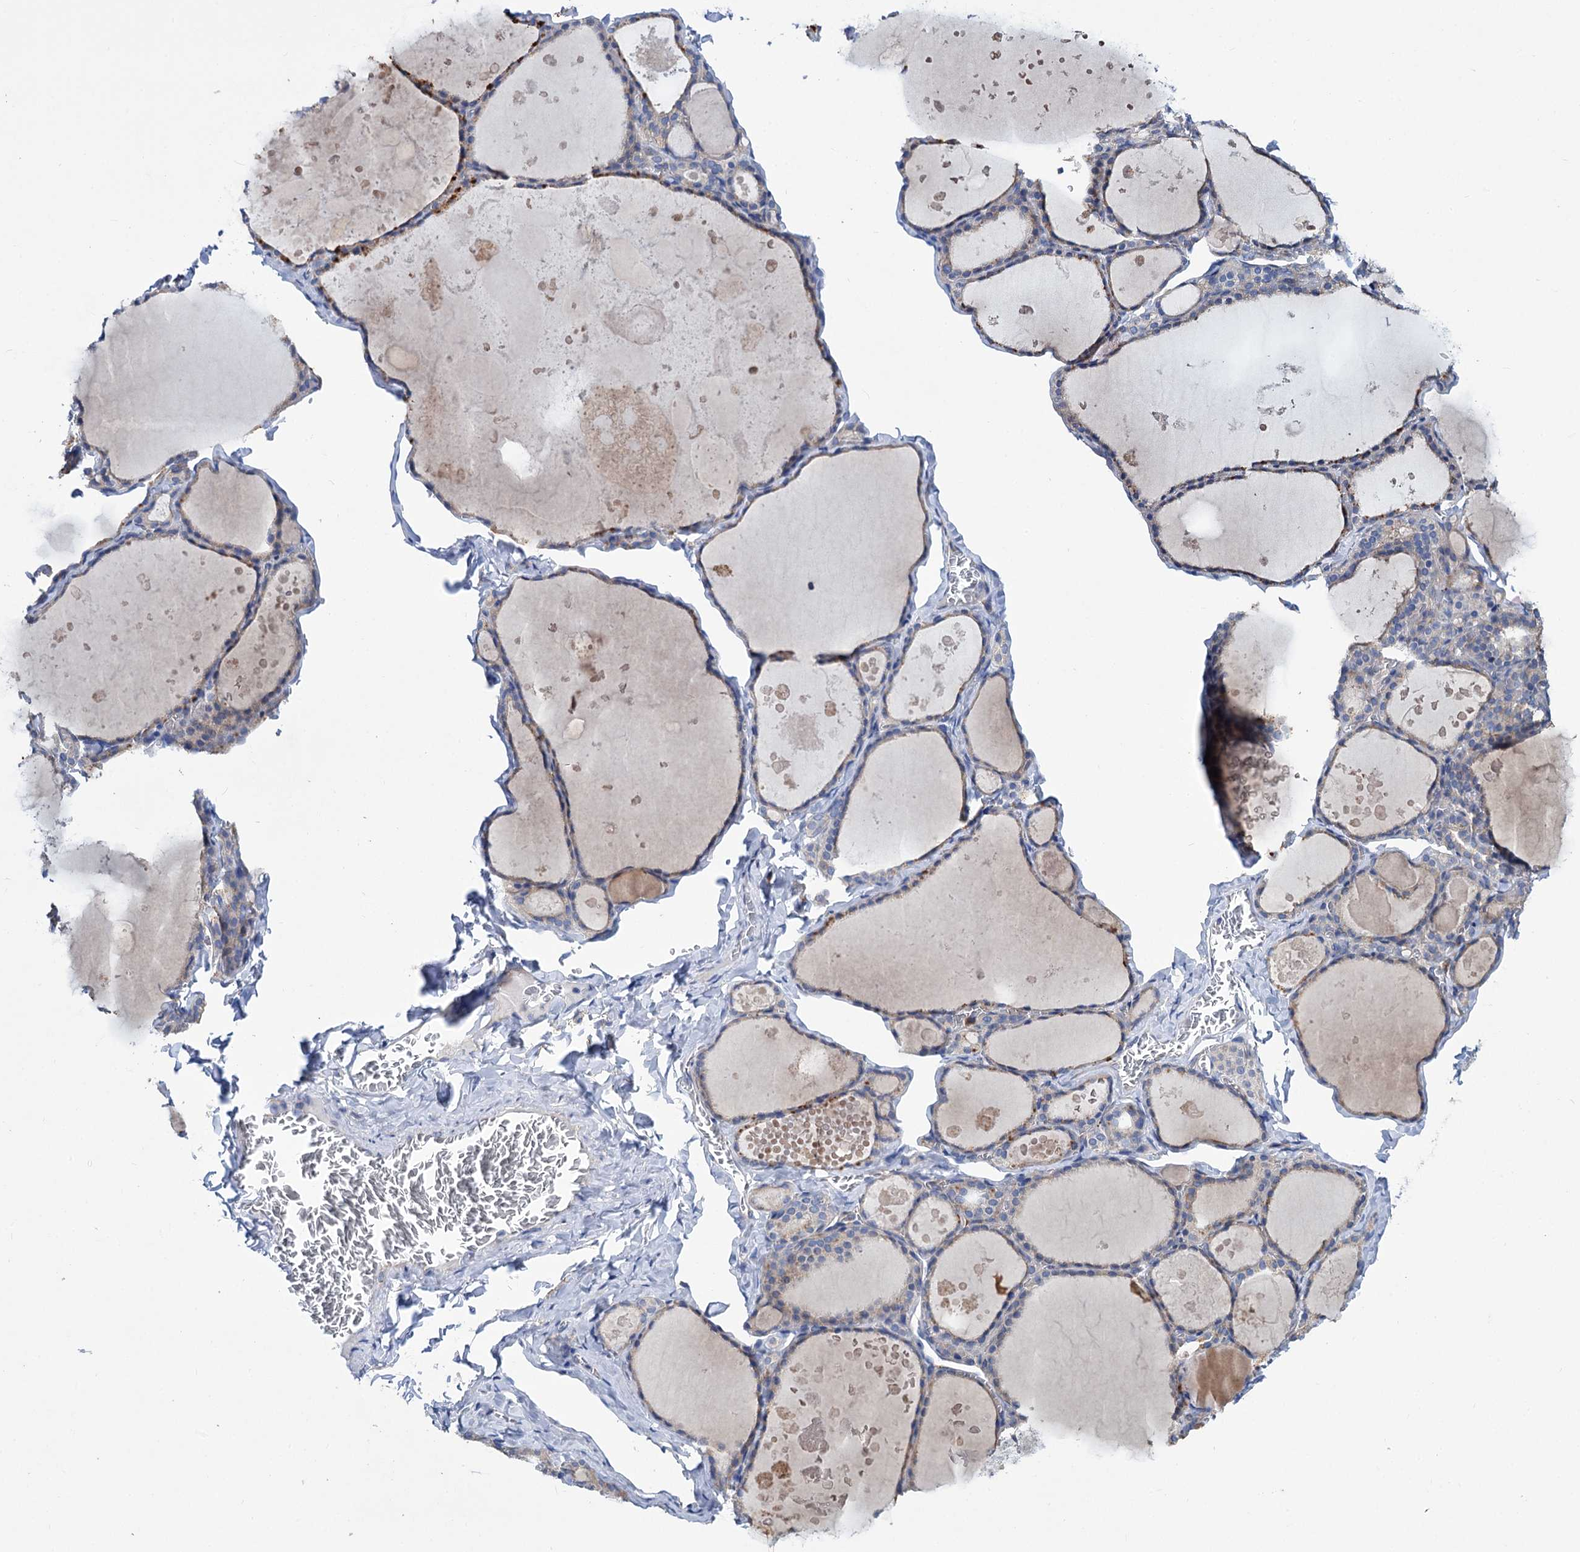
{"staining": {"intensity": "negative", "quantity": "none", "location": "none"}, "tissue": "thyroid gland", "cell_type": "Glandular cells", "image_type": "normal", "snomed": [{"axis": "morphology", "description": "Normal tissue, NOS"}, {"axis": "topography", "description": "Thyroid gland"}], "caption": "High power microscopy histopathology image of an immunohistochemistry (IHC) histopathology image of normal thyroid gland, revealing no significant staining in glandular cells.", "gene": "TRIM55", "patient": {"sex": "male", "age": 56}}